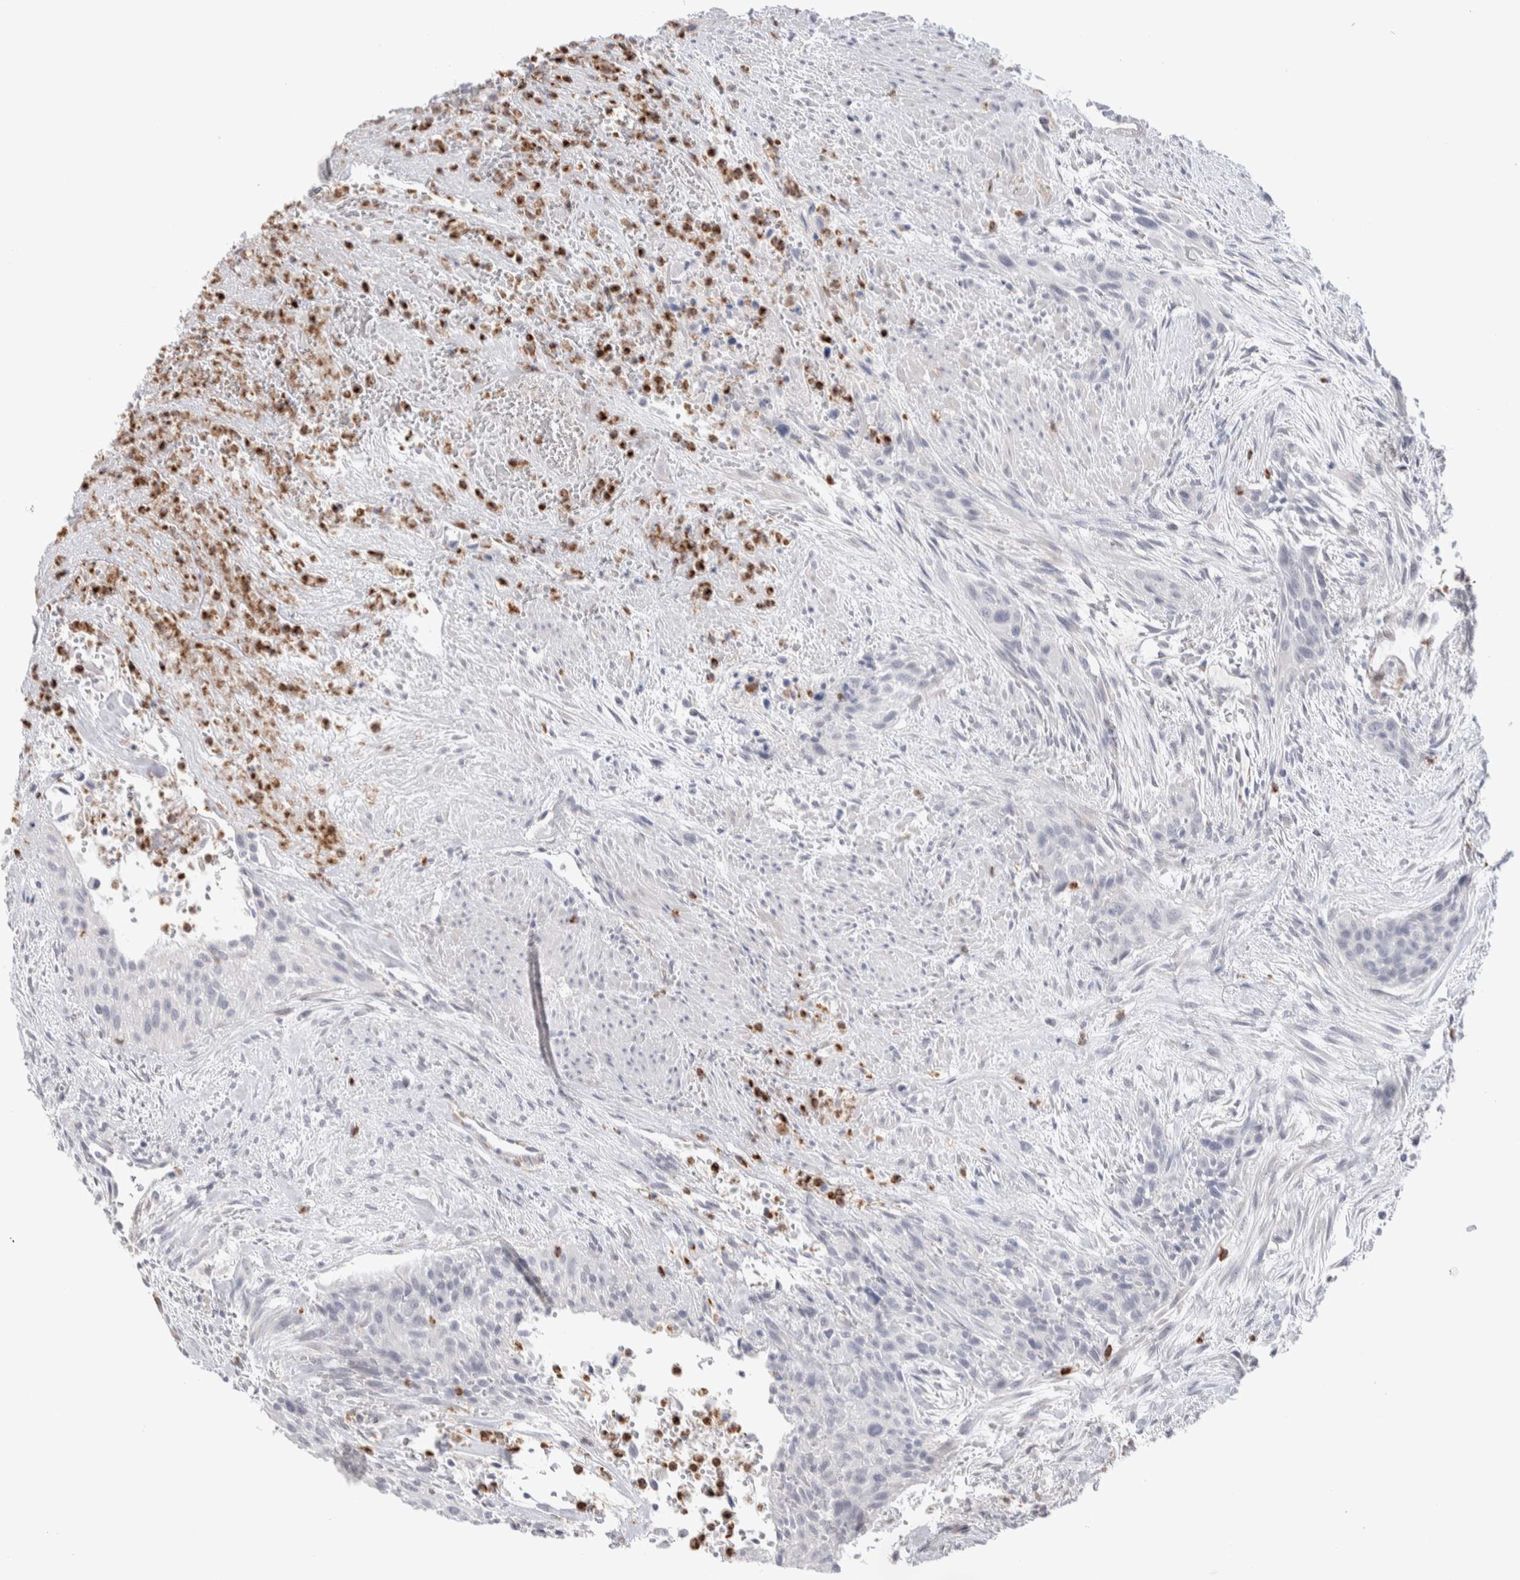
{"staining": {"intensity": "negative", "quantity": "none", "location": "none"}, "tissue": "urothelial cancer", "cell_type": "Tumor cells", "image_type": "cancer", "snomed": [{"axis": "morphology", "description": "Urothelial carcinoma, High grade"}, {"axis": "topography", "description": "Urinary bladder"}], "caption": "Micrograph shows no protein expression in tumor cells of high-grade urothelial carcinoma tissue.", "gene": "SEPTIN4", "patient": {"sex": "male", "age": 35}}